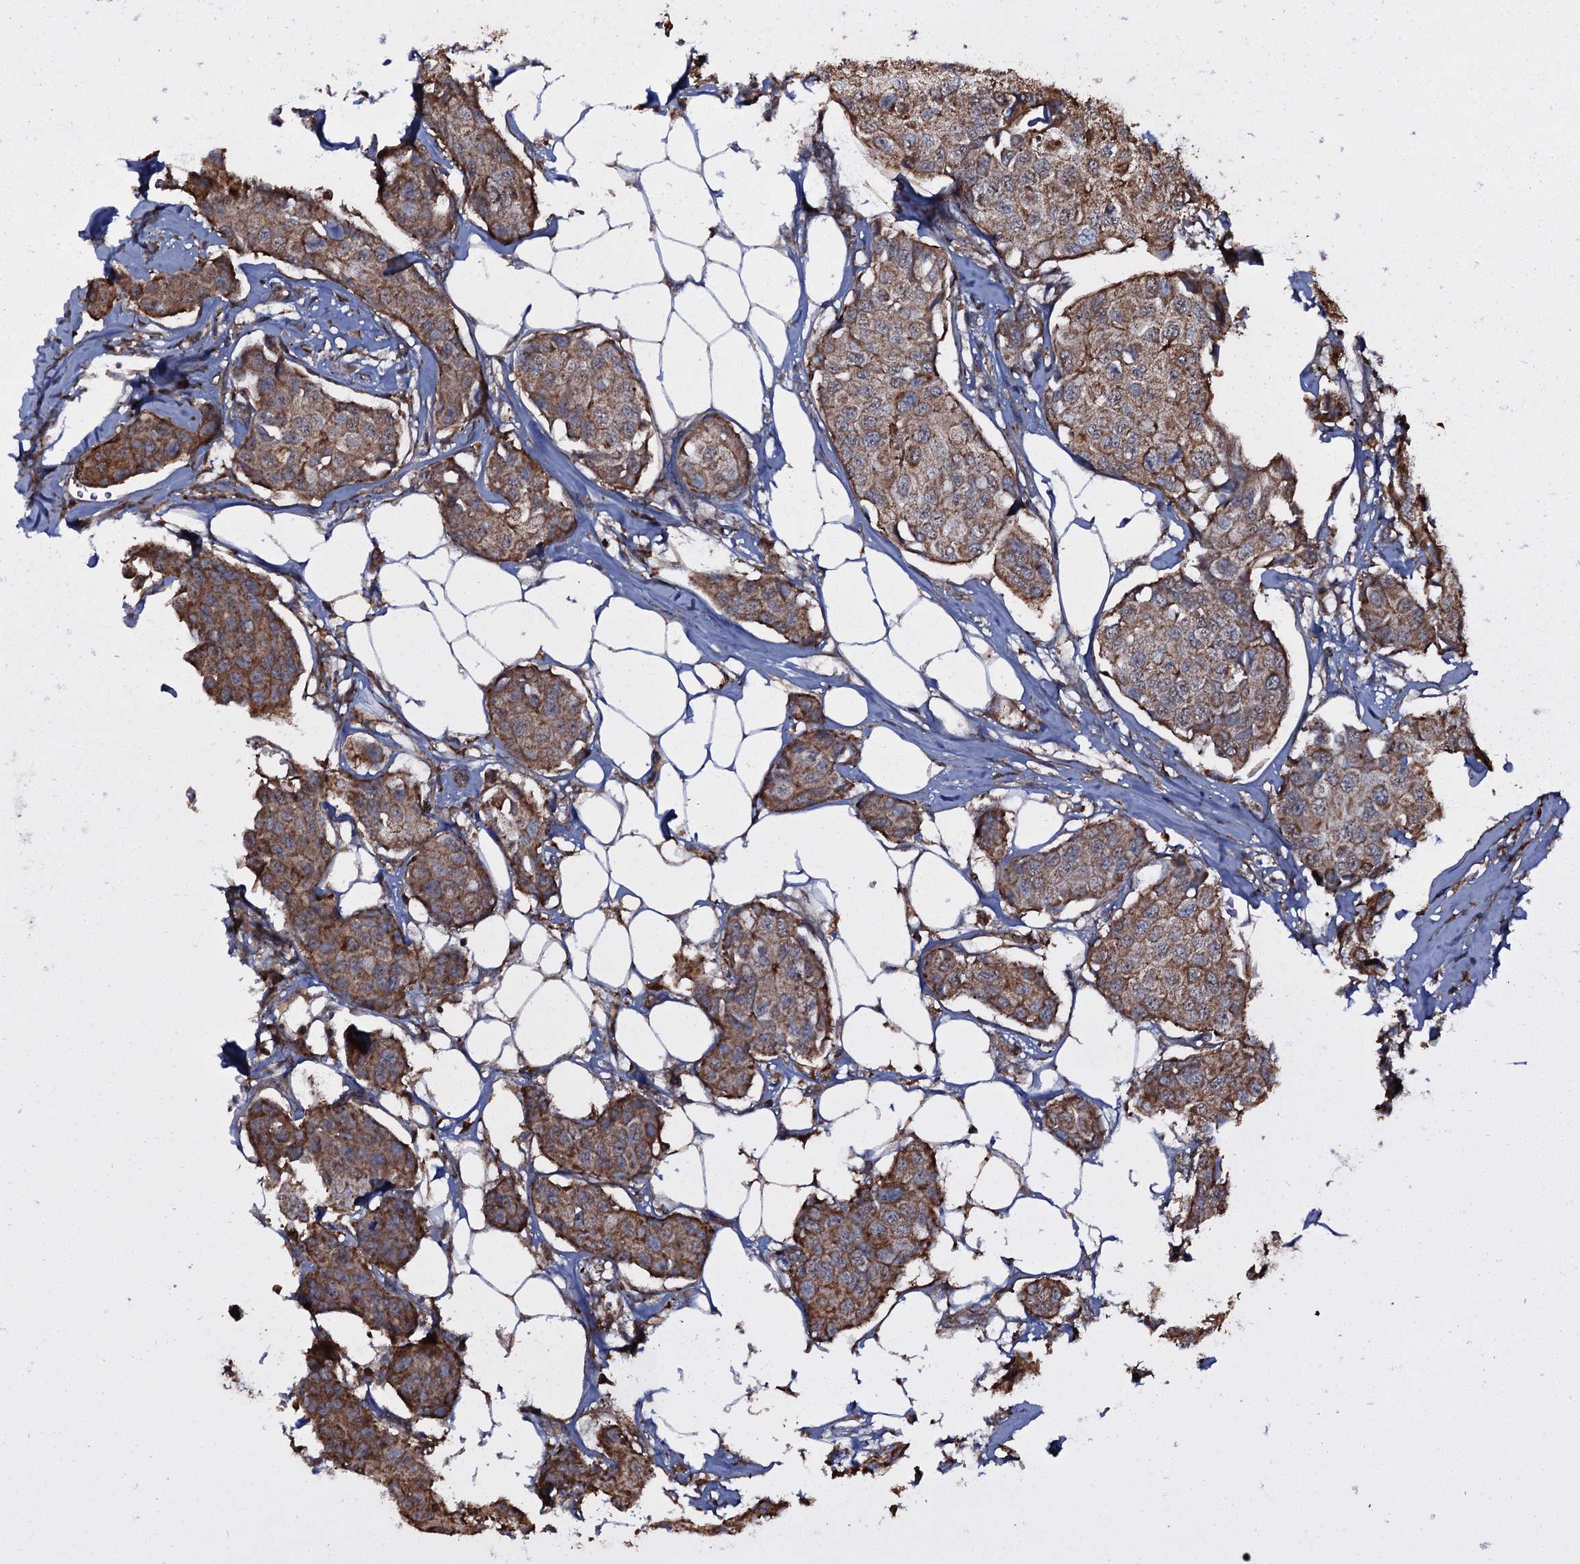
{"staining": {"intensity": "moderate", "quantity": ">75%", "location": "cytoplasmic/membranous"}, "tissue": "breast cancer", "cell_type": "Tumor cells", "image_type": "cancer", "snomed": [{"axis": "morphology", "description": "Duct carcinoma"}, {"axis": "topography", "description": "Breast"}], "caption": "Breast infiltrating ductal carcinoma stained for a protein (brown) exhibits moderate cytoplasmic/membranous positive staining in about >75% of tumor cells.", "gene": "VWA8", "patient": {"sex": "female", "age": 80}}